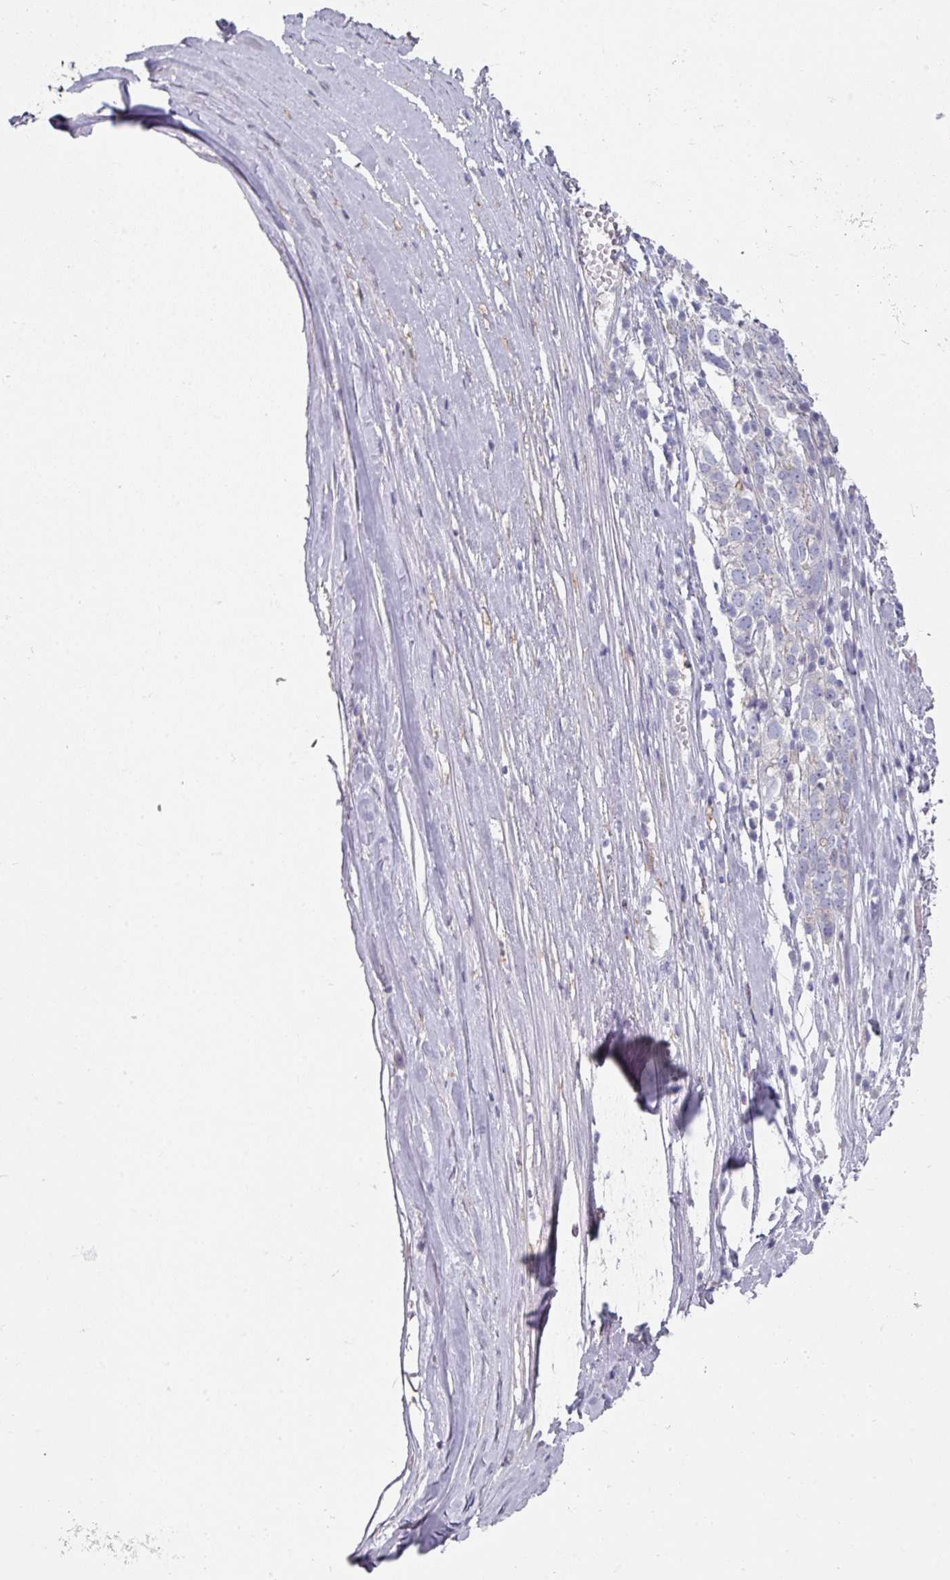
{"staining": {"intensity": "negative", "quantity": "none", "location": "none"}, "tissue": "ovarian cancer", "cell_type": "Tumor cells", "image_type": "cancer", "snomed": [{"axis": "morphology", "description": "Carcinoma, endometroid"}, {"axis": "topography", "description": "Ovary"}], "caption": "Immunohistochemistry (IHC) photomicrograph of endometroid carcinoma (ovarian) stained for a protein (brown), which demonstrates no expression in tumor cells.", "gene": "WSB2", "patient": {"sex": "female", "age": 62}}